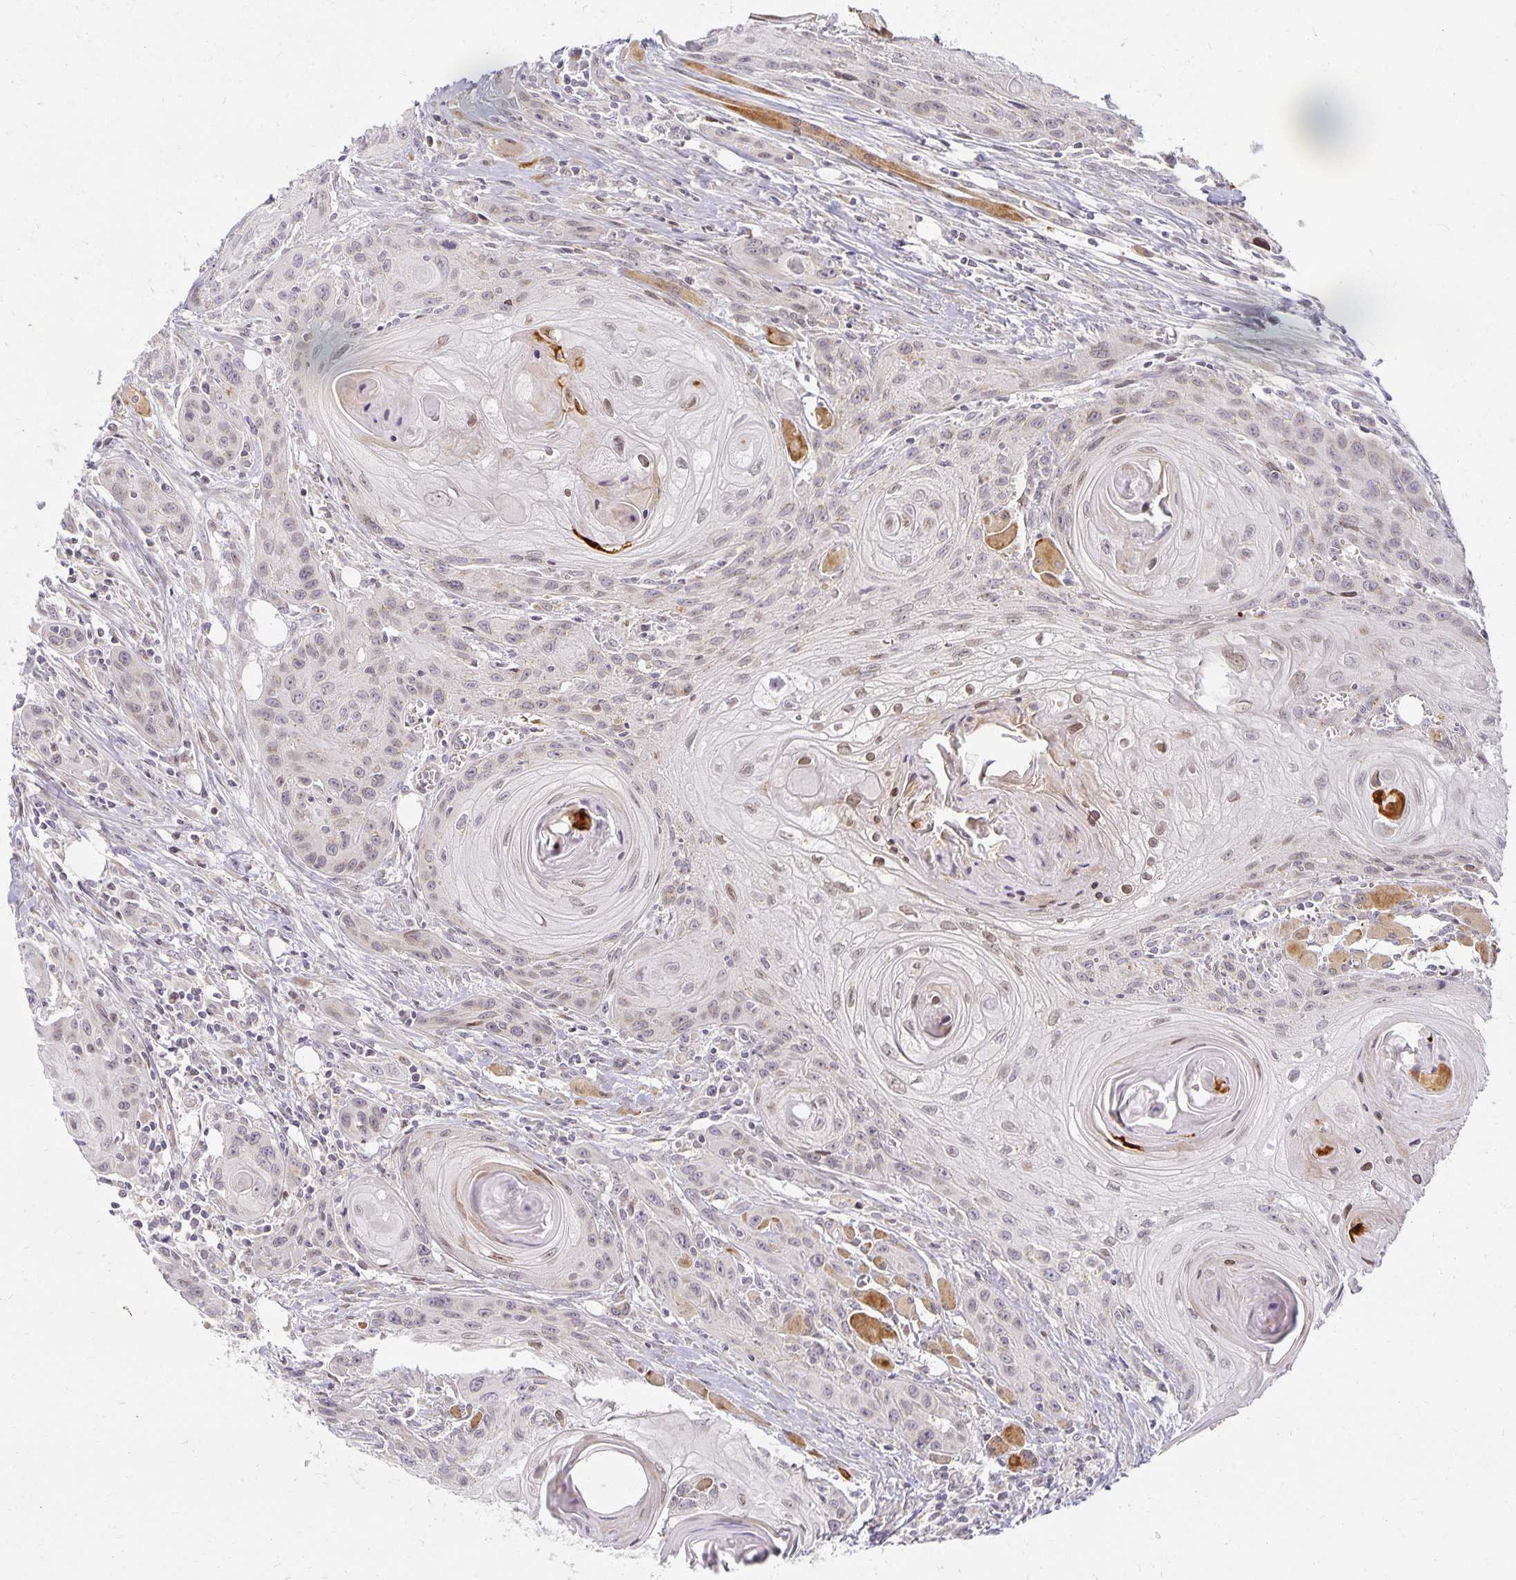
{"staining": {"intensity": "weak", "quantity": "25%-75%", "location": "nuclear"}, "tissue": "head and neck cancer", "cell_type": "Tumor cells", "image_type": "cancer", "snomed": [{"axis": "morphology", "description": "Squamous cell carcinoma, NOS"}, {"axis": "topography", "description": "Oral tissue"}, {"axis": "topography", "description": "Head-Neck"}], "caption": "Tumor cells demonstrate weak nuclear expression in approximately 25%-75% of cells in squamous cell carcinoma (head and neck). The staining was performed using DAB (3,3'-diaminobenzidine), with brown indicating positive protein expression. Nuclei are stained blue with hematoxylin.", "gene": "EHF", "patient": {"sex": "male", "age": 58}}